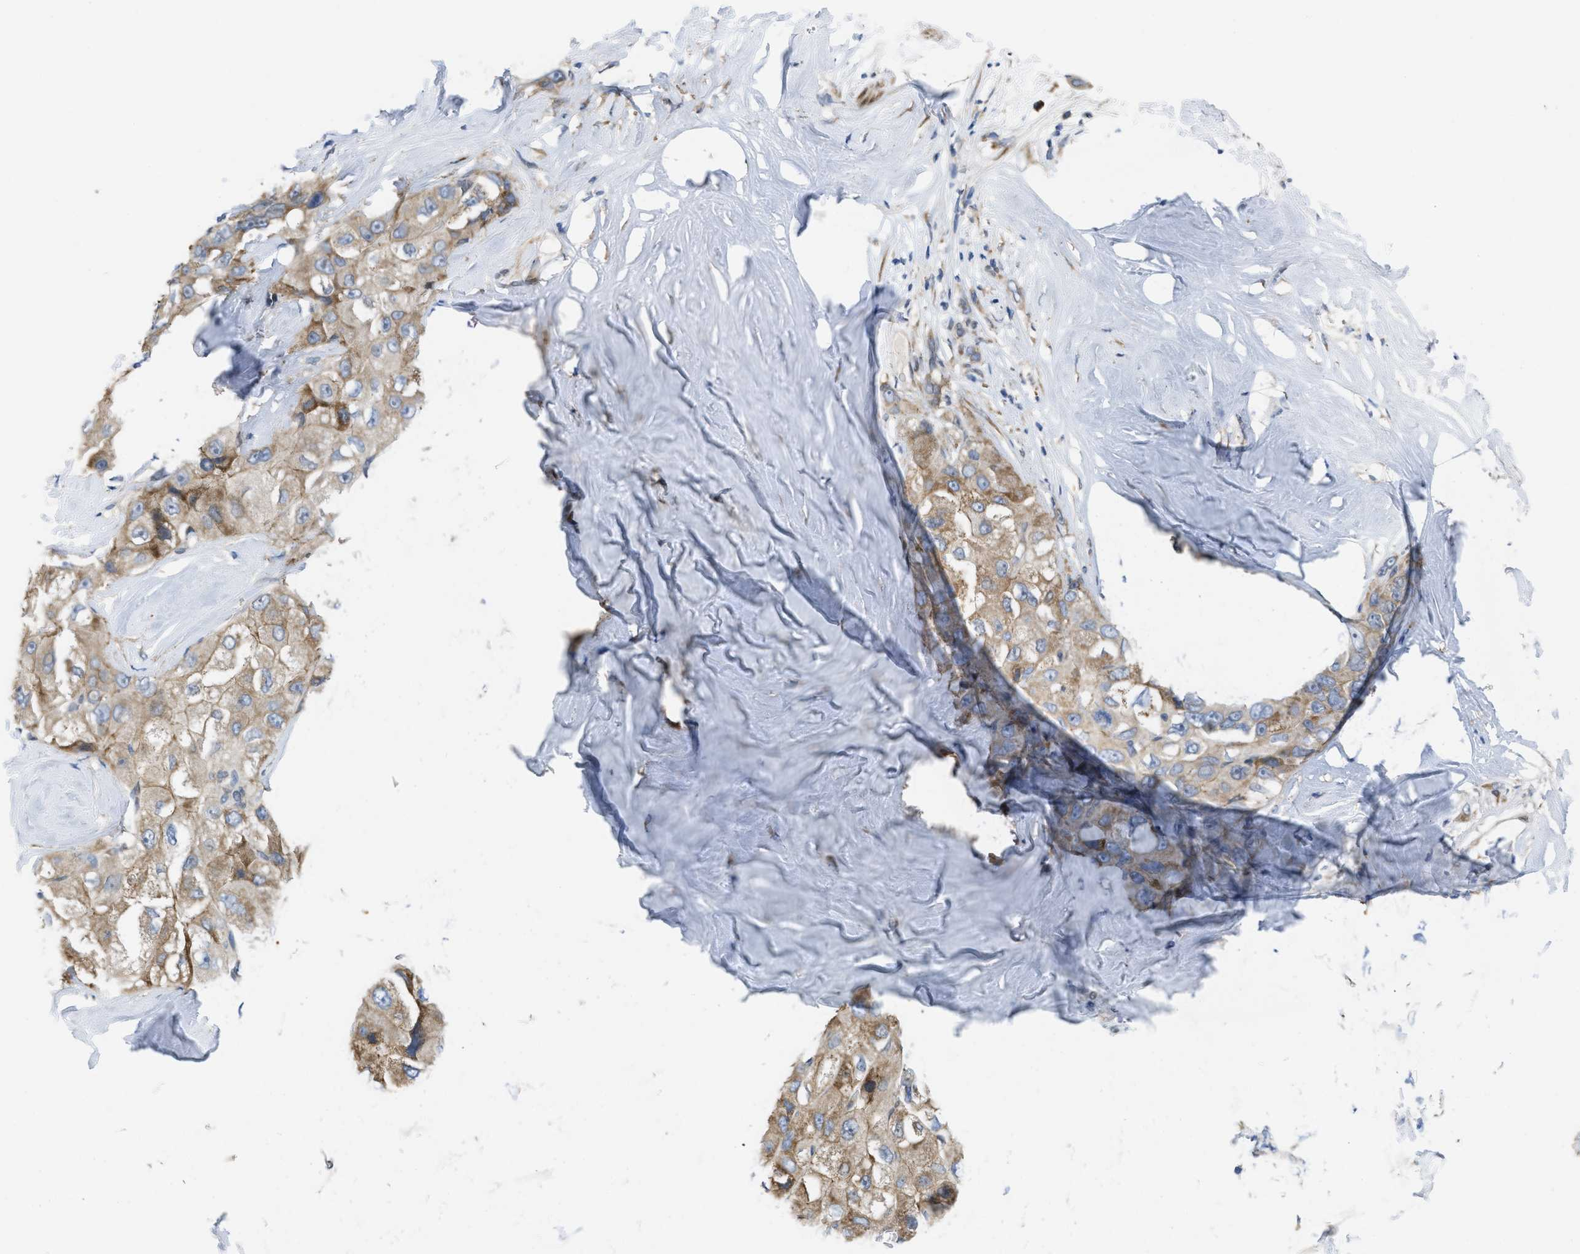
{"staining": {"intensity": "moderate", "quantity": "25%-75%", "location": "cytoplasmic/membranous"}, "tissue": "liver cancer", "cell_type": "Tumor cells", "image_type": "cancer", "snomed": [{"axis": "morphology", "description": "Carcinoma, Hepatocellular, NOS"}, {"axis": "topography", "description": "Liver"}], "caption": "Human liver cancer (hepatocellular carcinoma) stained for a protein (brown) demonstrates moderate cytoplasmic/membranous positive staining in approximately 25%-75% of tumor cells.", "gene": "CDPF1", "patient": {"sex": "male", "age": 80}}